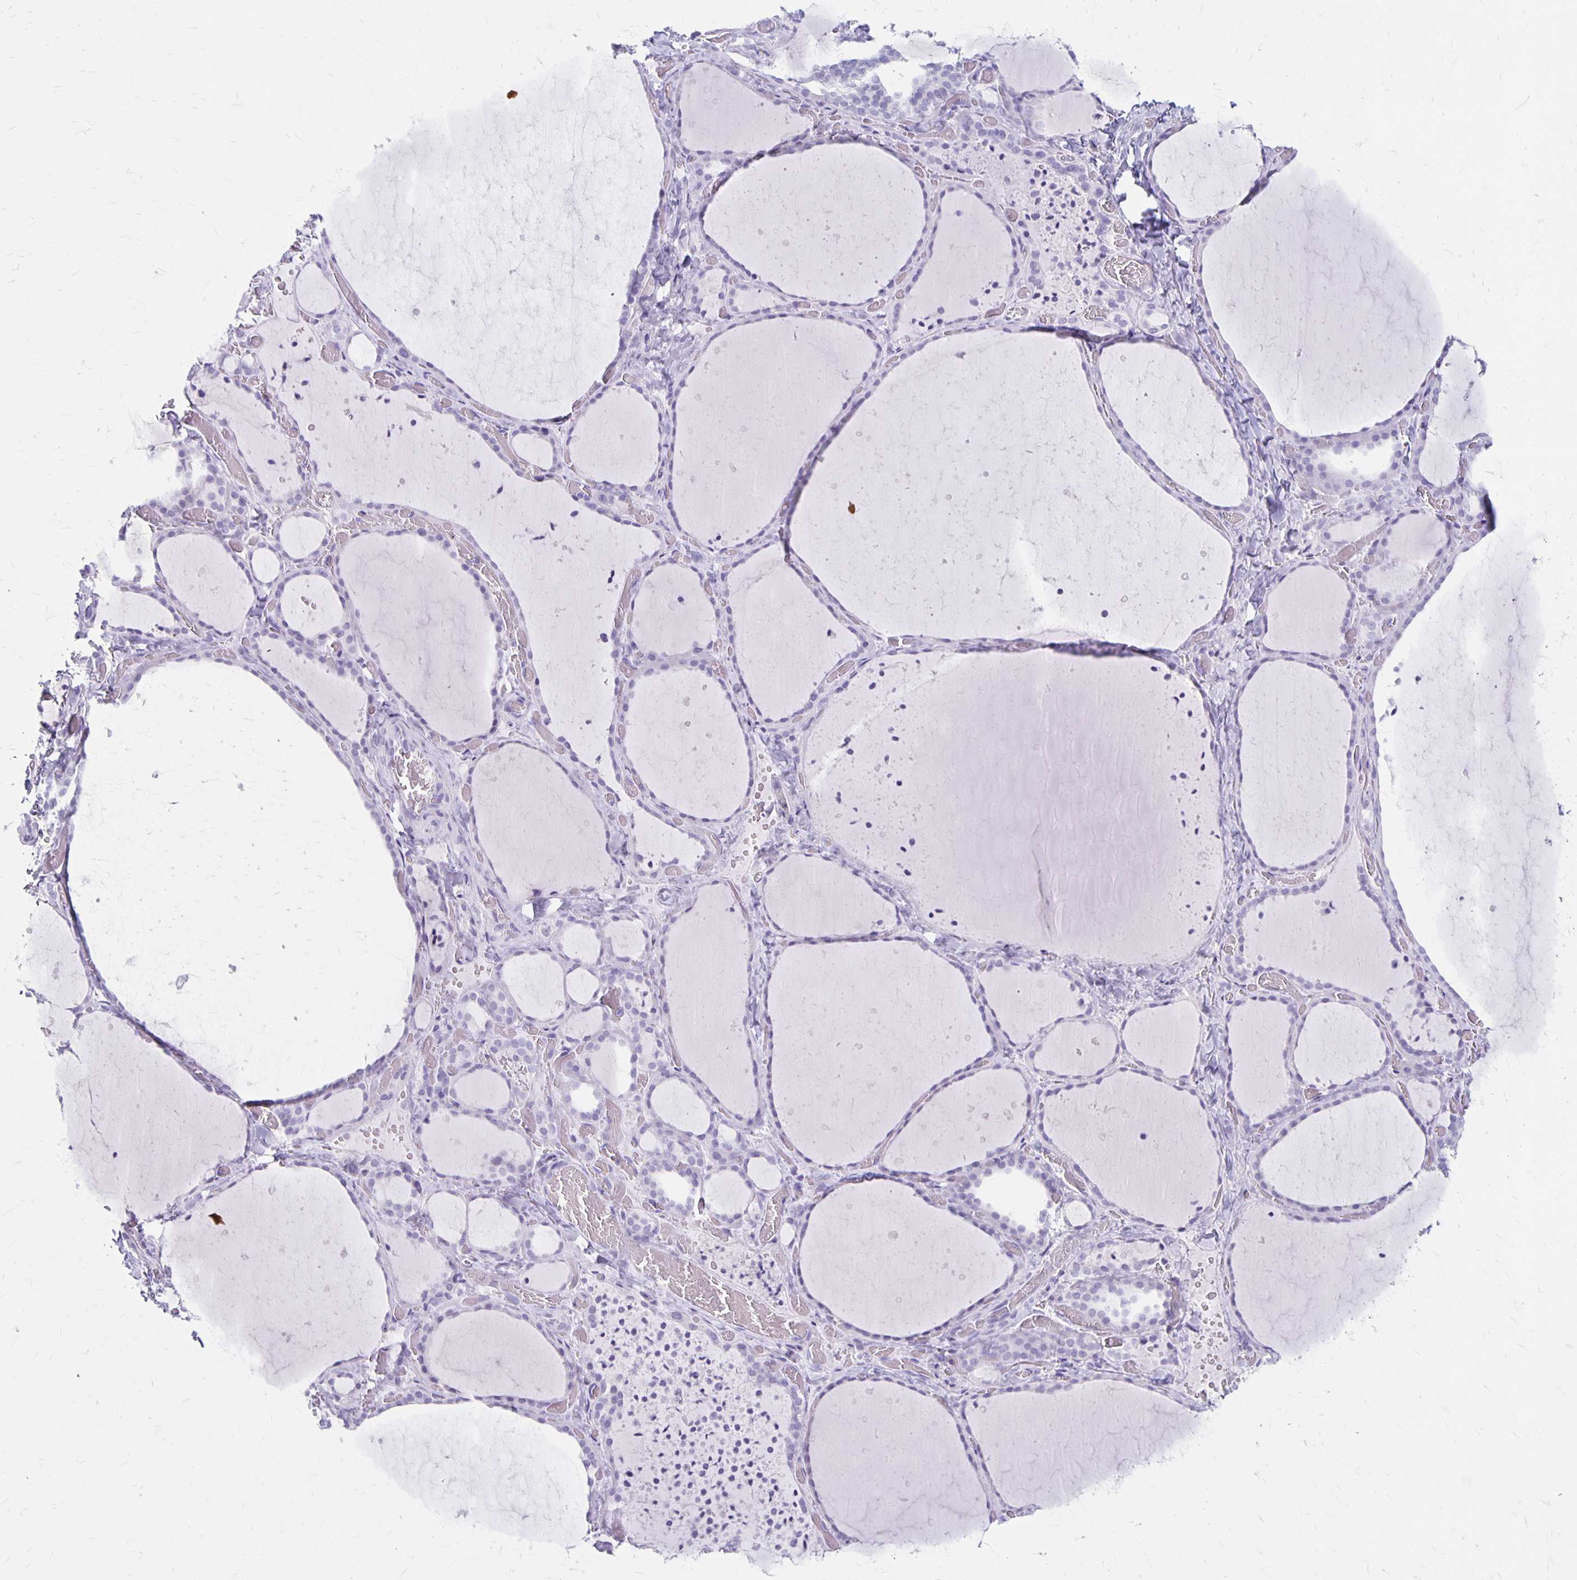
{"staining": {"intensity": "negative", "quantity": "none", "location": "none"}, "tissue": "thyroid gland", "cell_type": "Glandular cells", "image_type": "normal", "snomed": [{"axis": "morphology", "description": "Normal tissue, NOS"}, {"axis": "topography", "description": "Thyroid gland"}], "caption": "A micrograph of human thyroid gland is negative for staining in glandular cells. (Stains: DAB (3,3'-diaminobenzidine) immunohistochemistry with hematoxylin counter stain, Microscopy: brightfield microscopy at high magnification).", "gene": "MAGEC2", "patient": {"sex": "female", "age": 36}}